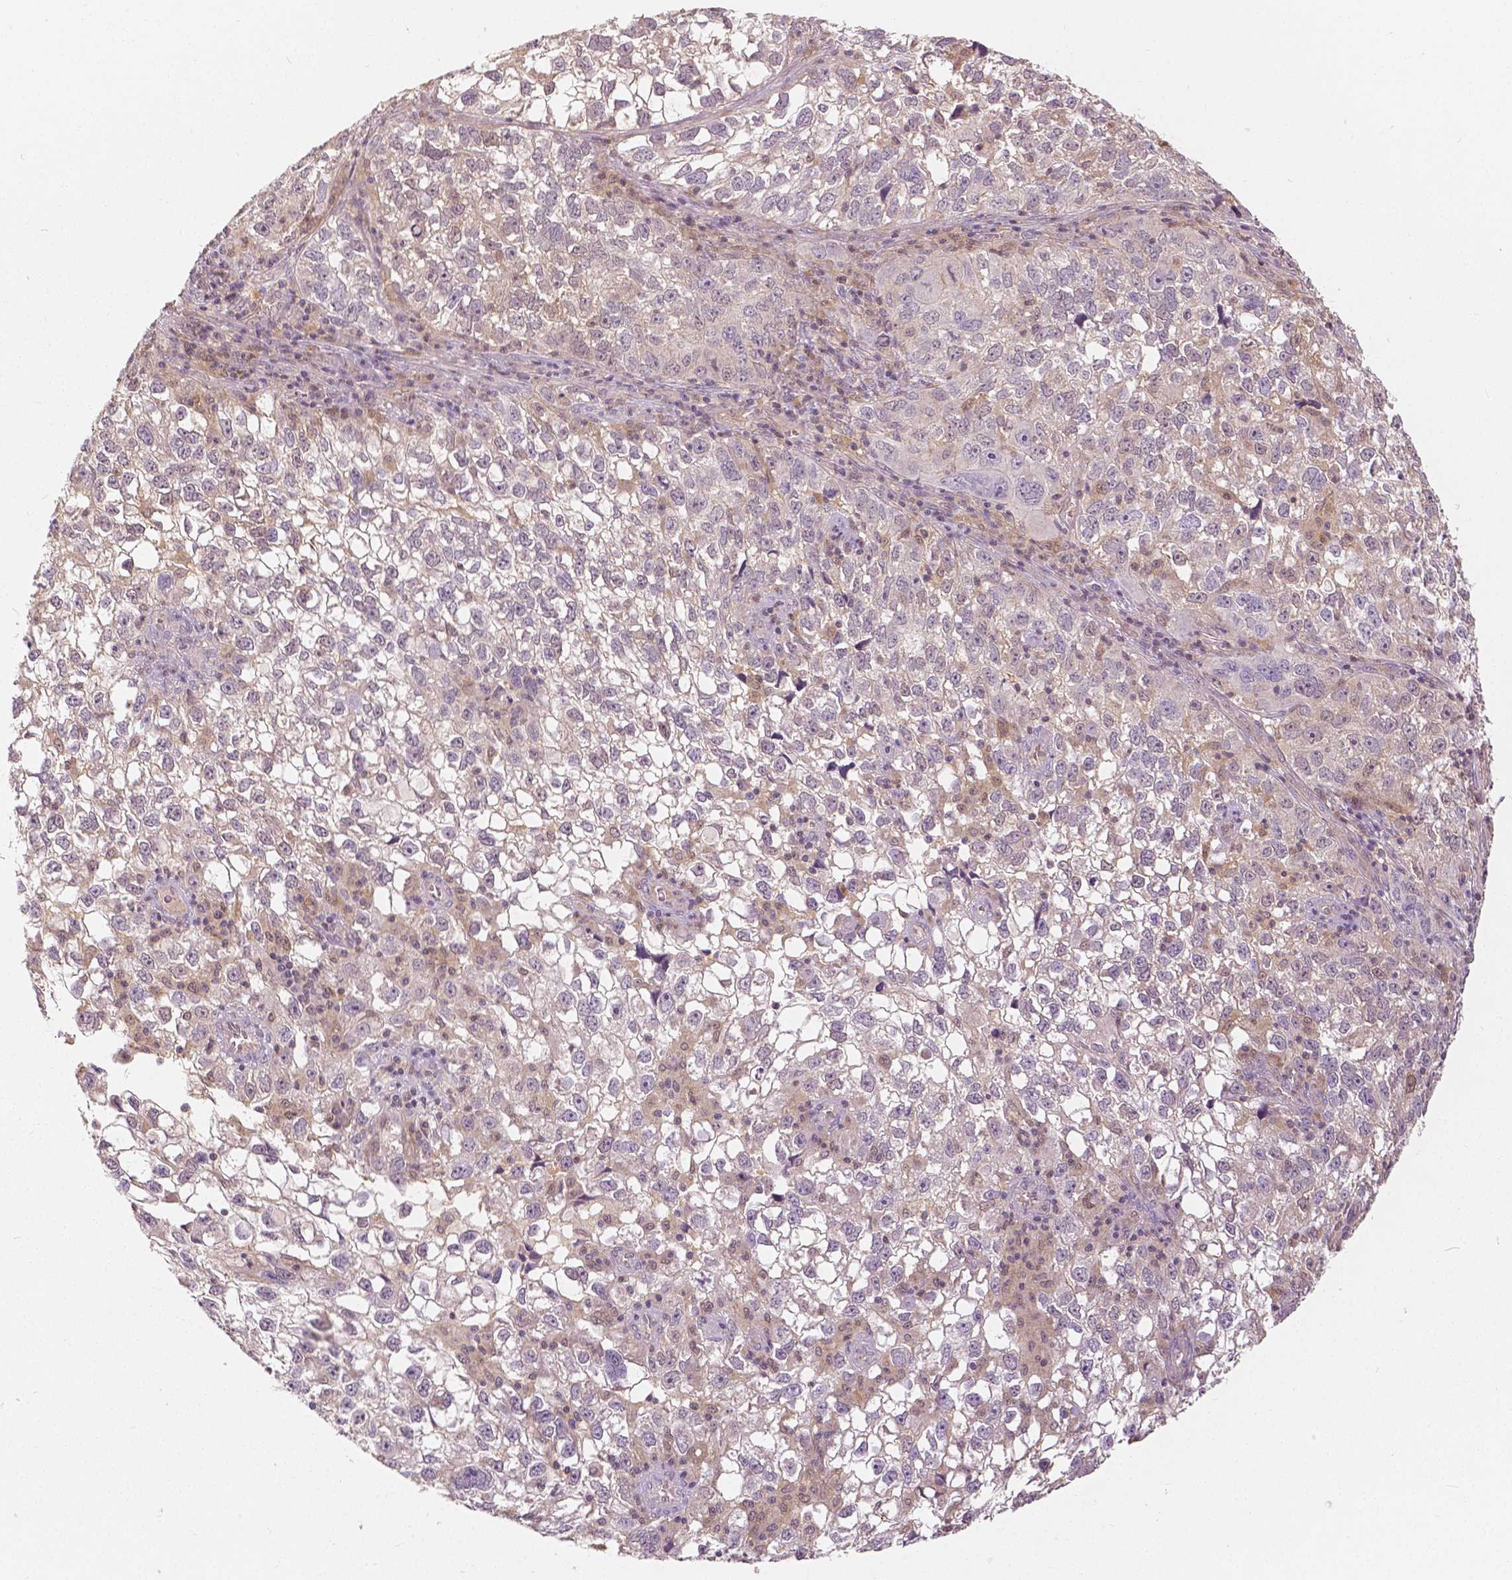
{"staining": {"intensity": "negative", "quantity": "none", "location": "none"}, "tissue": "cervical cancer", "cell_type": "Tumor cells", "image_type": "cancer", "snomed": [{"axis": "morphology", "description": "Squamous cell carcinoma, NOS"}, {"axis": "topography", "description": "Cervix"}], "caption": "High magnification brightfield microscopy of cervical squamous cell carcinoma stained with DAB (3,3'-diaminobenzidine) (brown) and counterstained with hematoxylin (blue): tumor cells show no significant expression.", "gene": "NAPRT", "patient": {"sex": "female", "age": 55}}